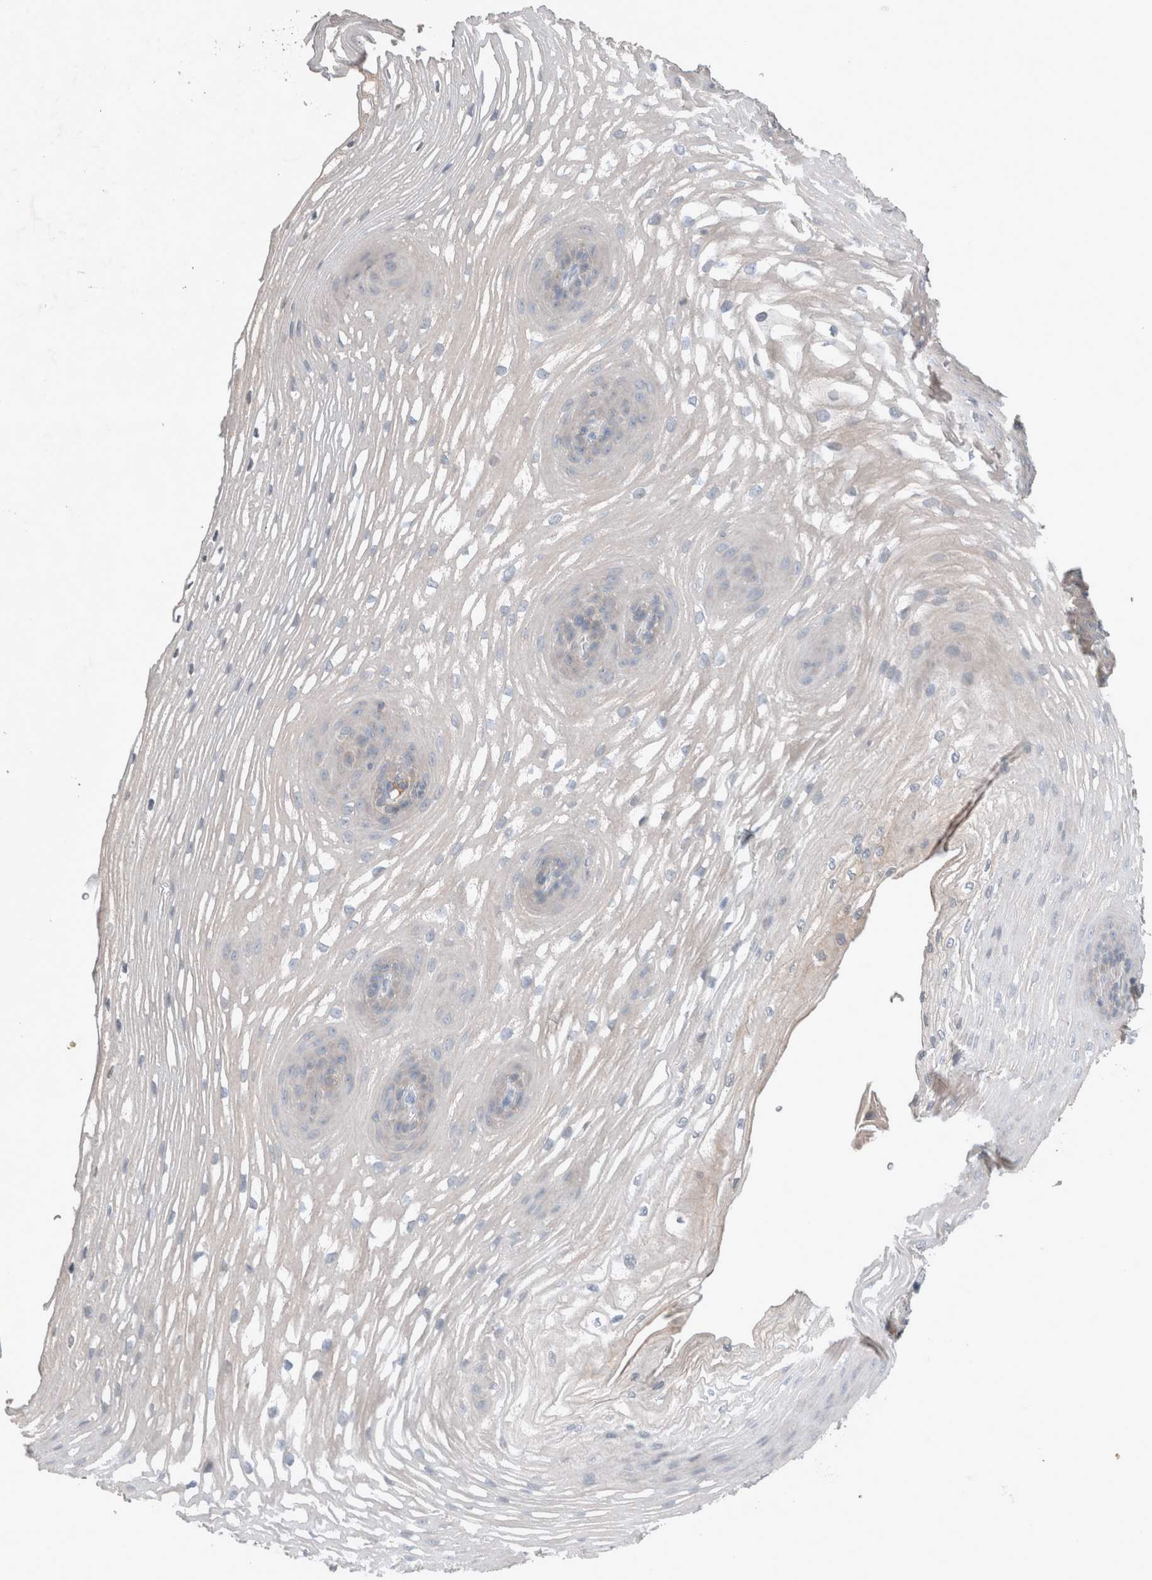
{"staining": {"intensity": "weak", "quantity": "<25%", "location": "cytoplasmic/membranous"}, "tissue": "esophagus", "cell_type": "Squamous epithelial cells", "image_type": "normal", "snomed": [{"axis": "morphology", "description": "Normal tissue, NOS"}, {"axis": "topography", "description": "Esophagus"}], "caption": "Immunohistochemistry of benign esophagus exhibits no positivity in squamous epithelial cells.", "gene": "UGCG", "patient": {"sex": "female", "age": 66}}